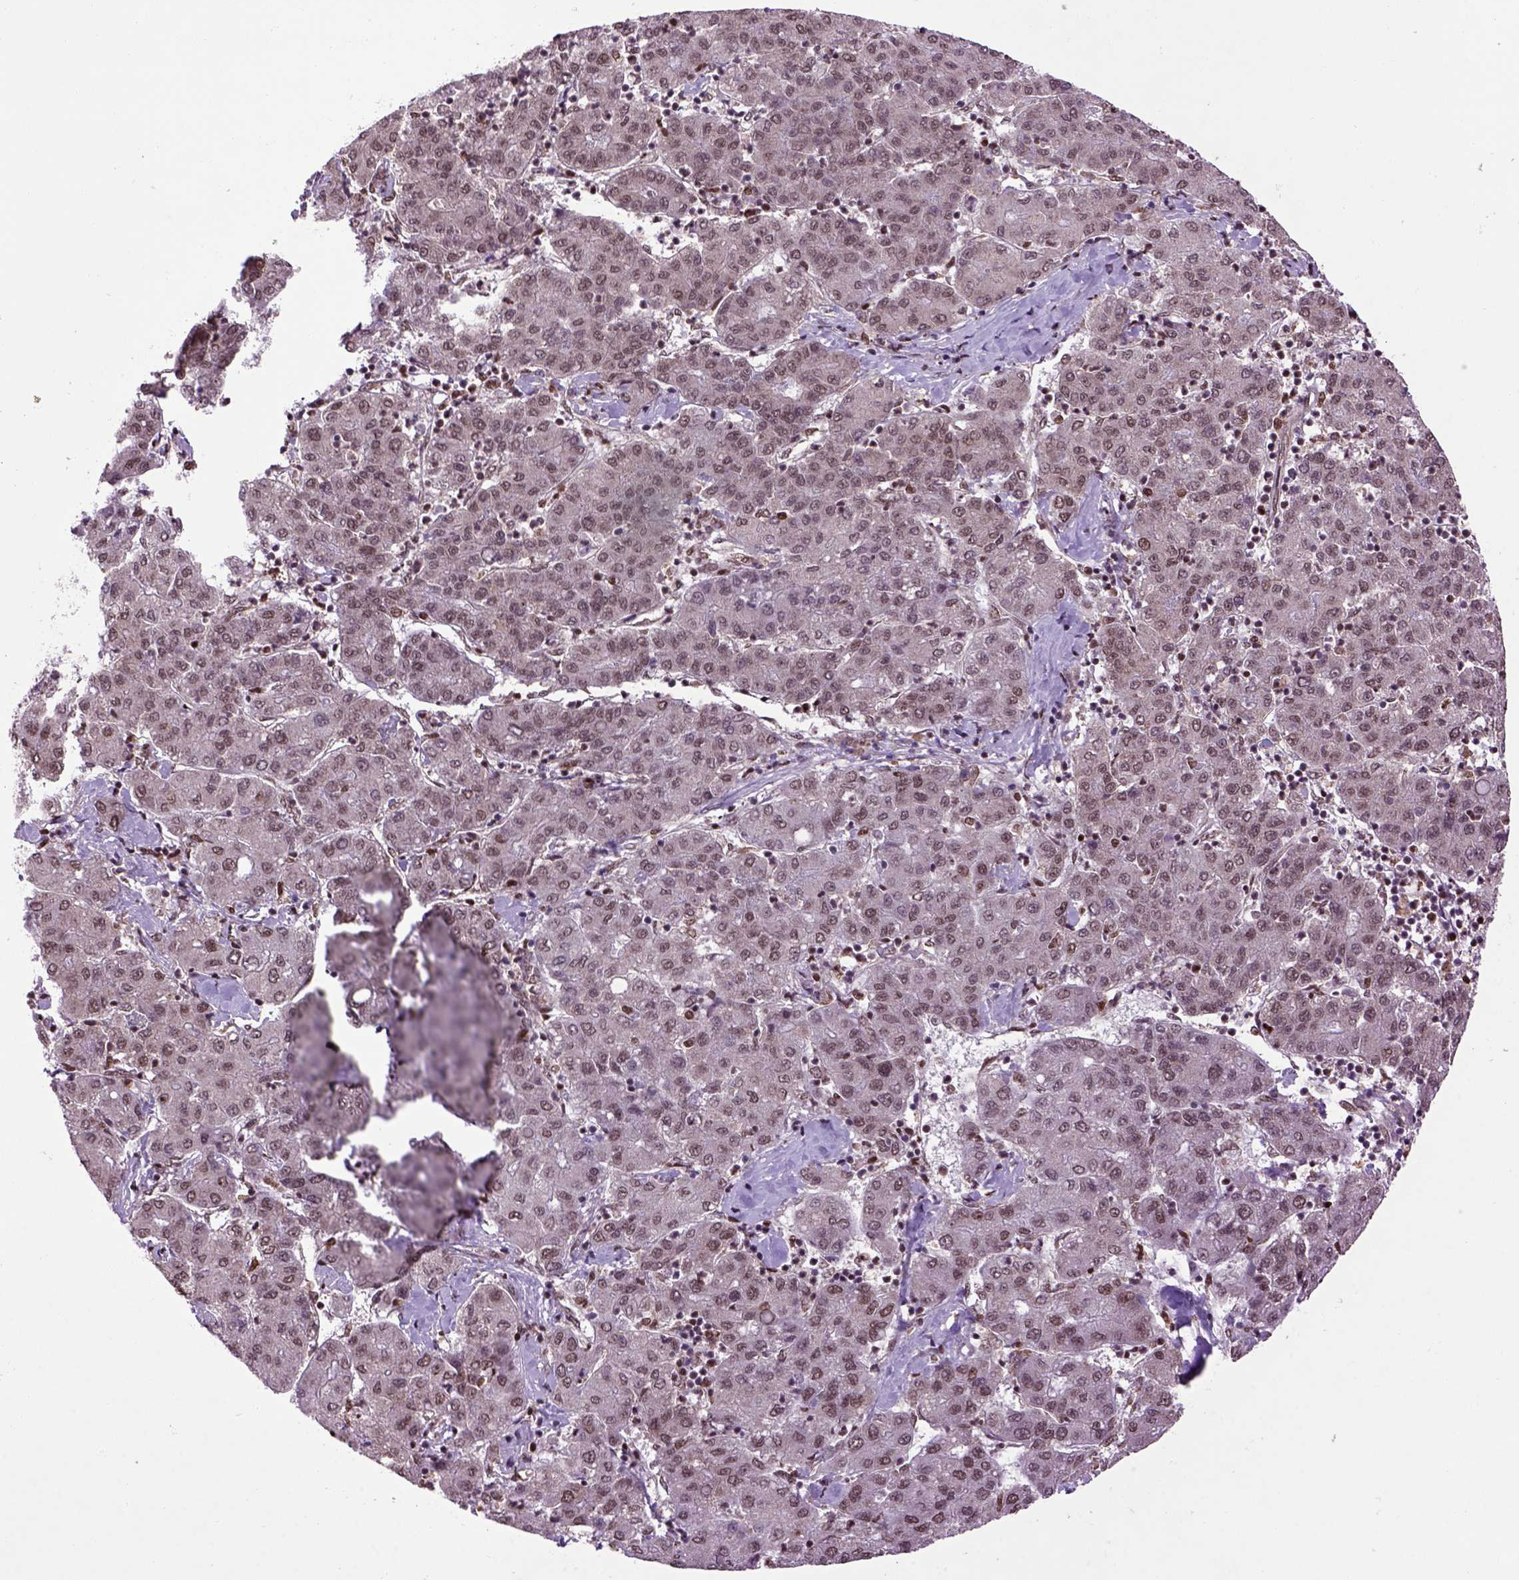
{"staining": {"intensity": "weak", "quantity": ">75%", "location": "nuclear"}, "tissue": "liver cancer", "cell_type": "Tumor cells", "image_type": "cancer", "snomed": [{"axis": "morphology", "description": "Carcinoma, Hepatocellular, NOS"}, {"axis": "topography", "description": "Liver"}], "caption": "Immunohistochemical staining of human hepatocellular carcinoma (liver) demonstrates low levels of weak nuclear staining in about >75% of tumor cells.", "gene": "CELF1", "patient": {"sex": "male", "age": 65}}